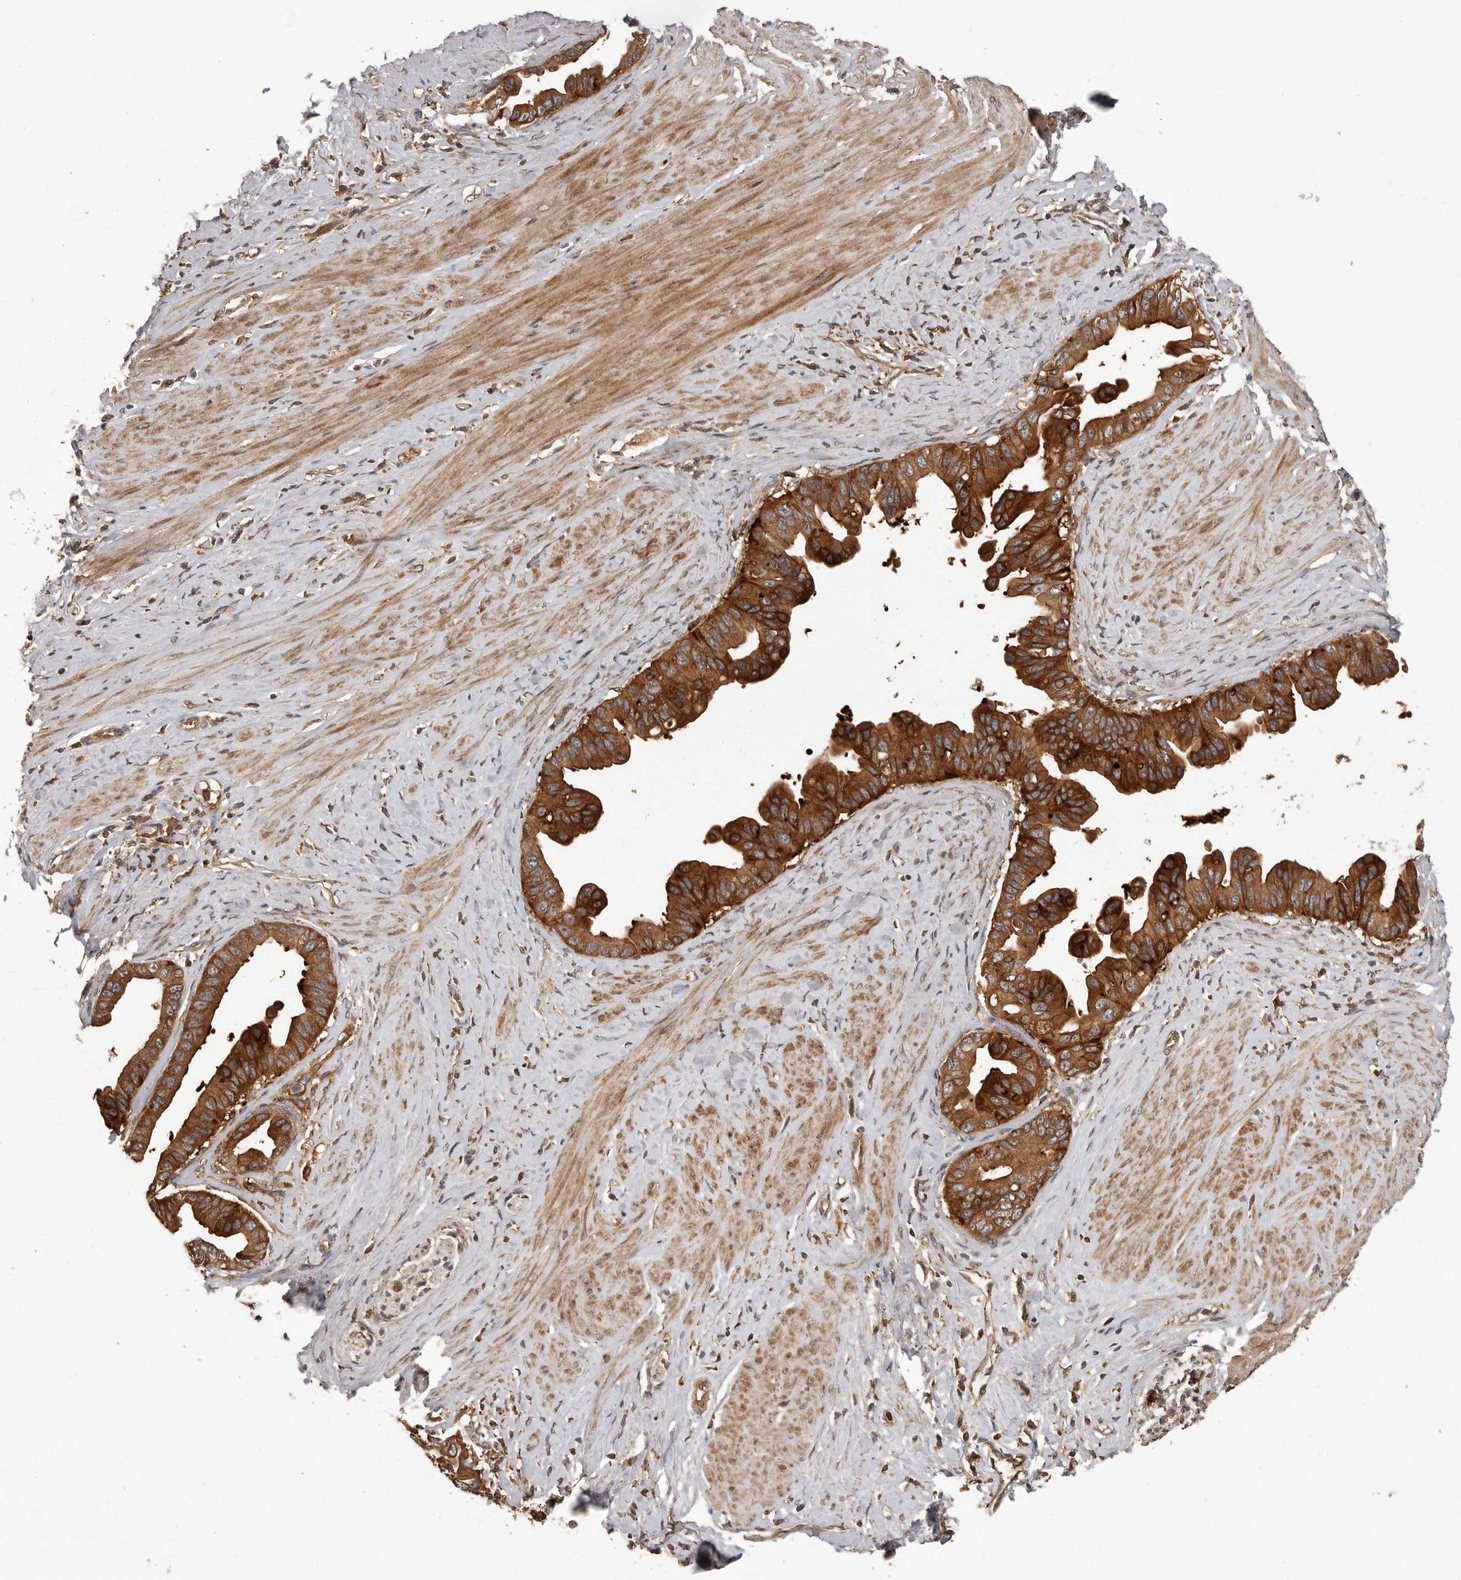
{"staining": {"intensity": "strong", "quantity": ">75%", "location": "cytoplasmic/membranous"}, "tissue": "pancreatic cancer", "cell_type": "Tumor cells", "image_type": "cancer", "snomed": [{"axis": "morphology", "description": "Adenocarcinoma, NOS"}, {"axis": "topography", "description": "Pancreas"}], "caption": "Human pancreatic cancer stained with a protein marker shows strong staining in tumor cells.", "gene": "SLC22A3", "patient": {"sex": "female", "age": 56}}